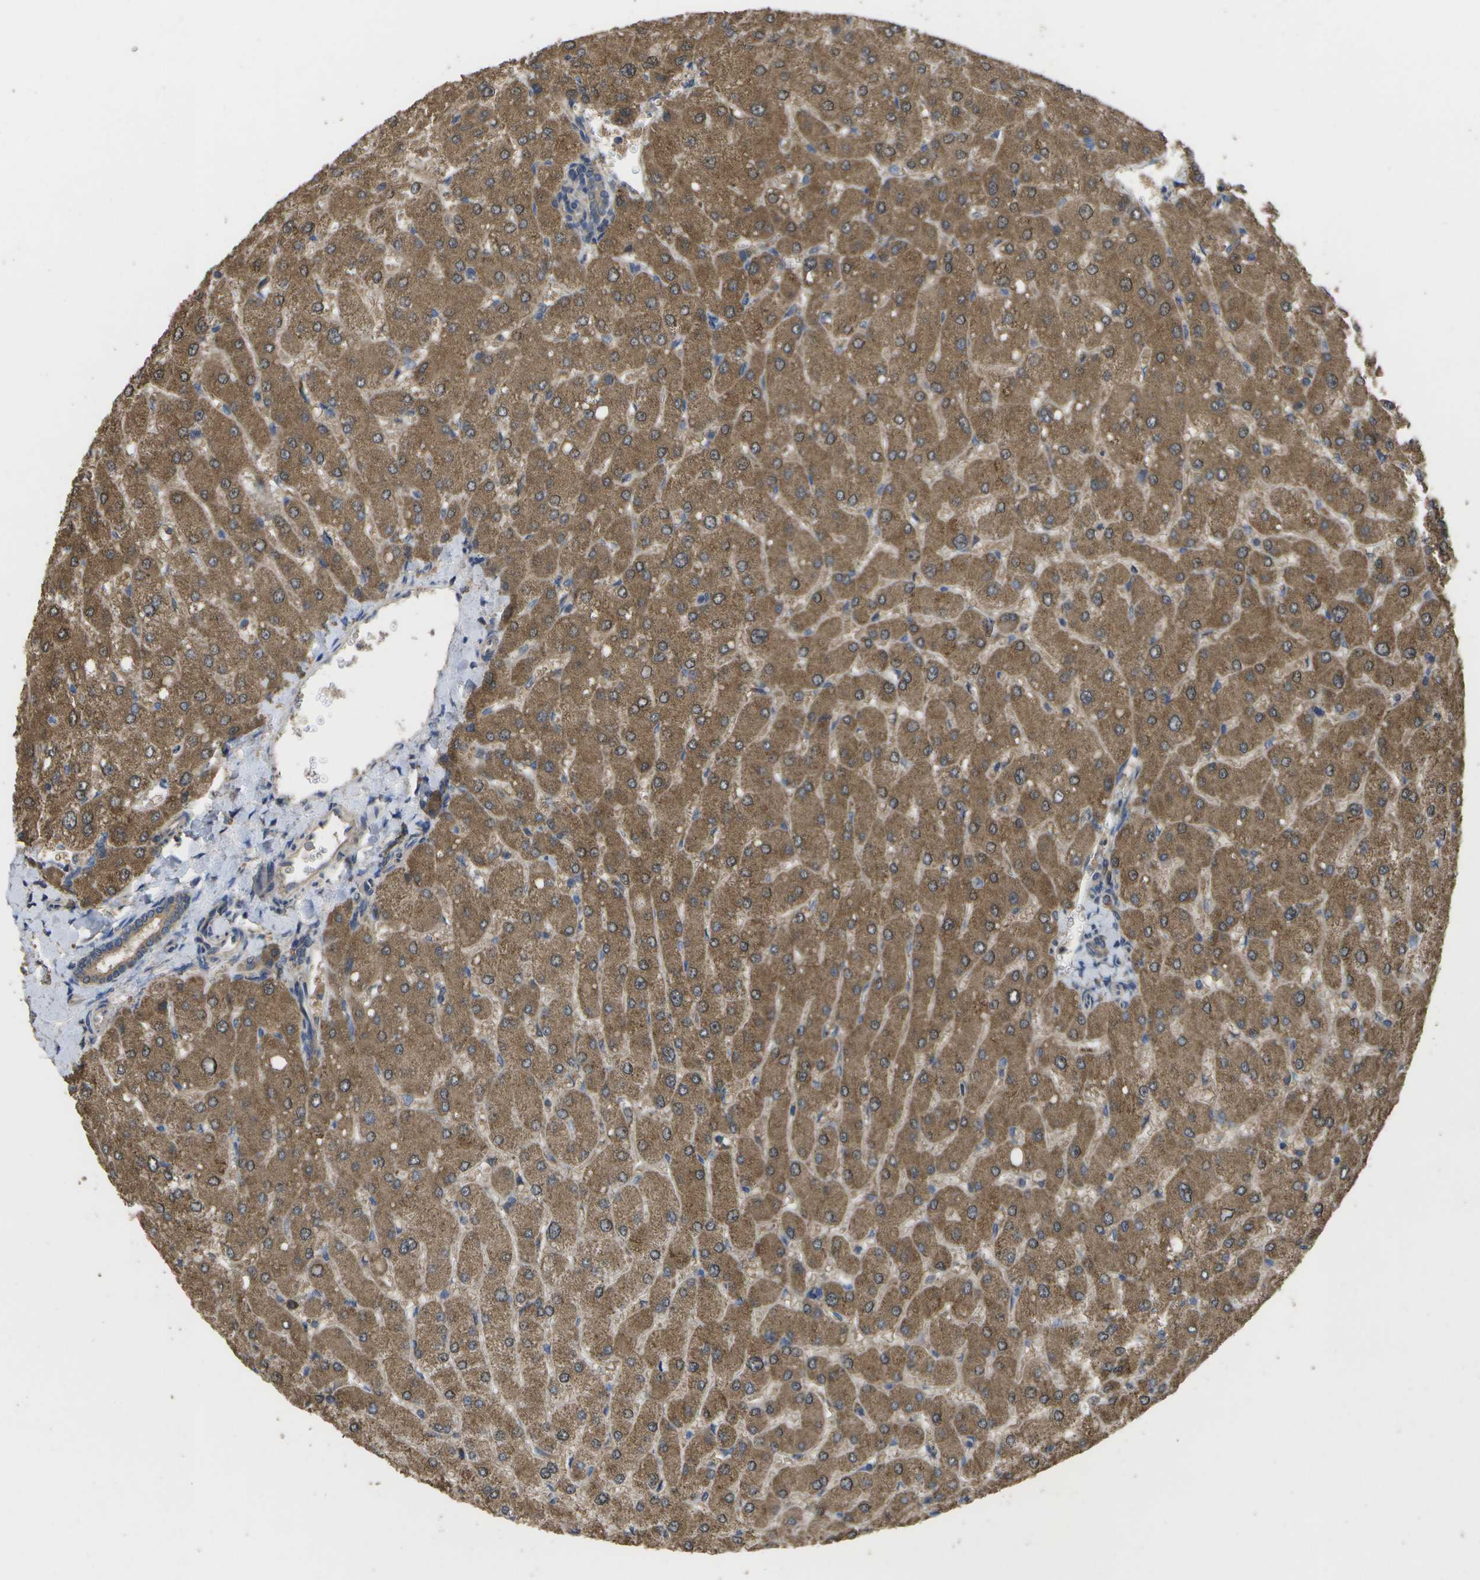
{"staining": {"intensity": "moderate", "quantity": ">75%", "location": "cytoplasmic/membranous"}, "tissue": "liver", "cell_type": "Cholangiocytes", "image_type": "normal", "snomed": [{"axis": "morphology", "description": "Normal tissue, NOS"}, {"axis": "topography", "description": "Liver"}], "caption": "Liver stained with DAB IHC shows medium levels of moderate cytoplasmic/membranous expression in approximately >75% of cholangiocytes.", "gene": "SACS", "patient": {"sex": "male", "age": 55}}